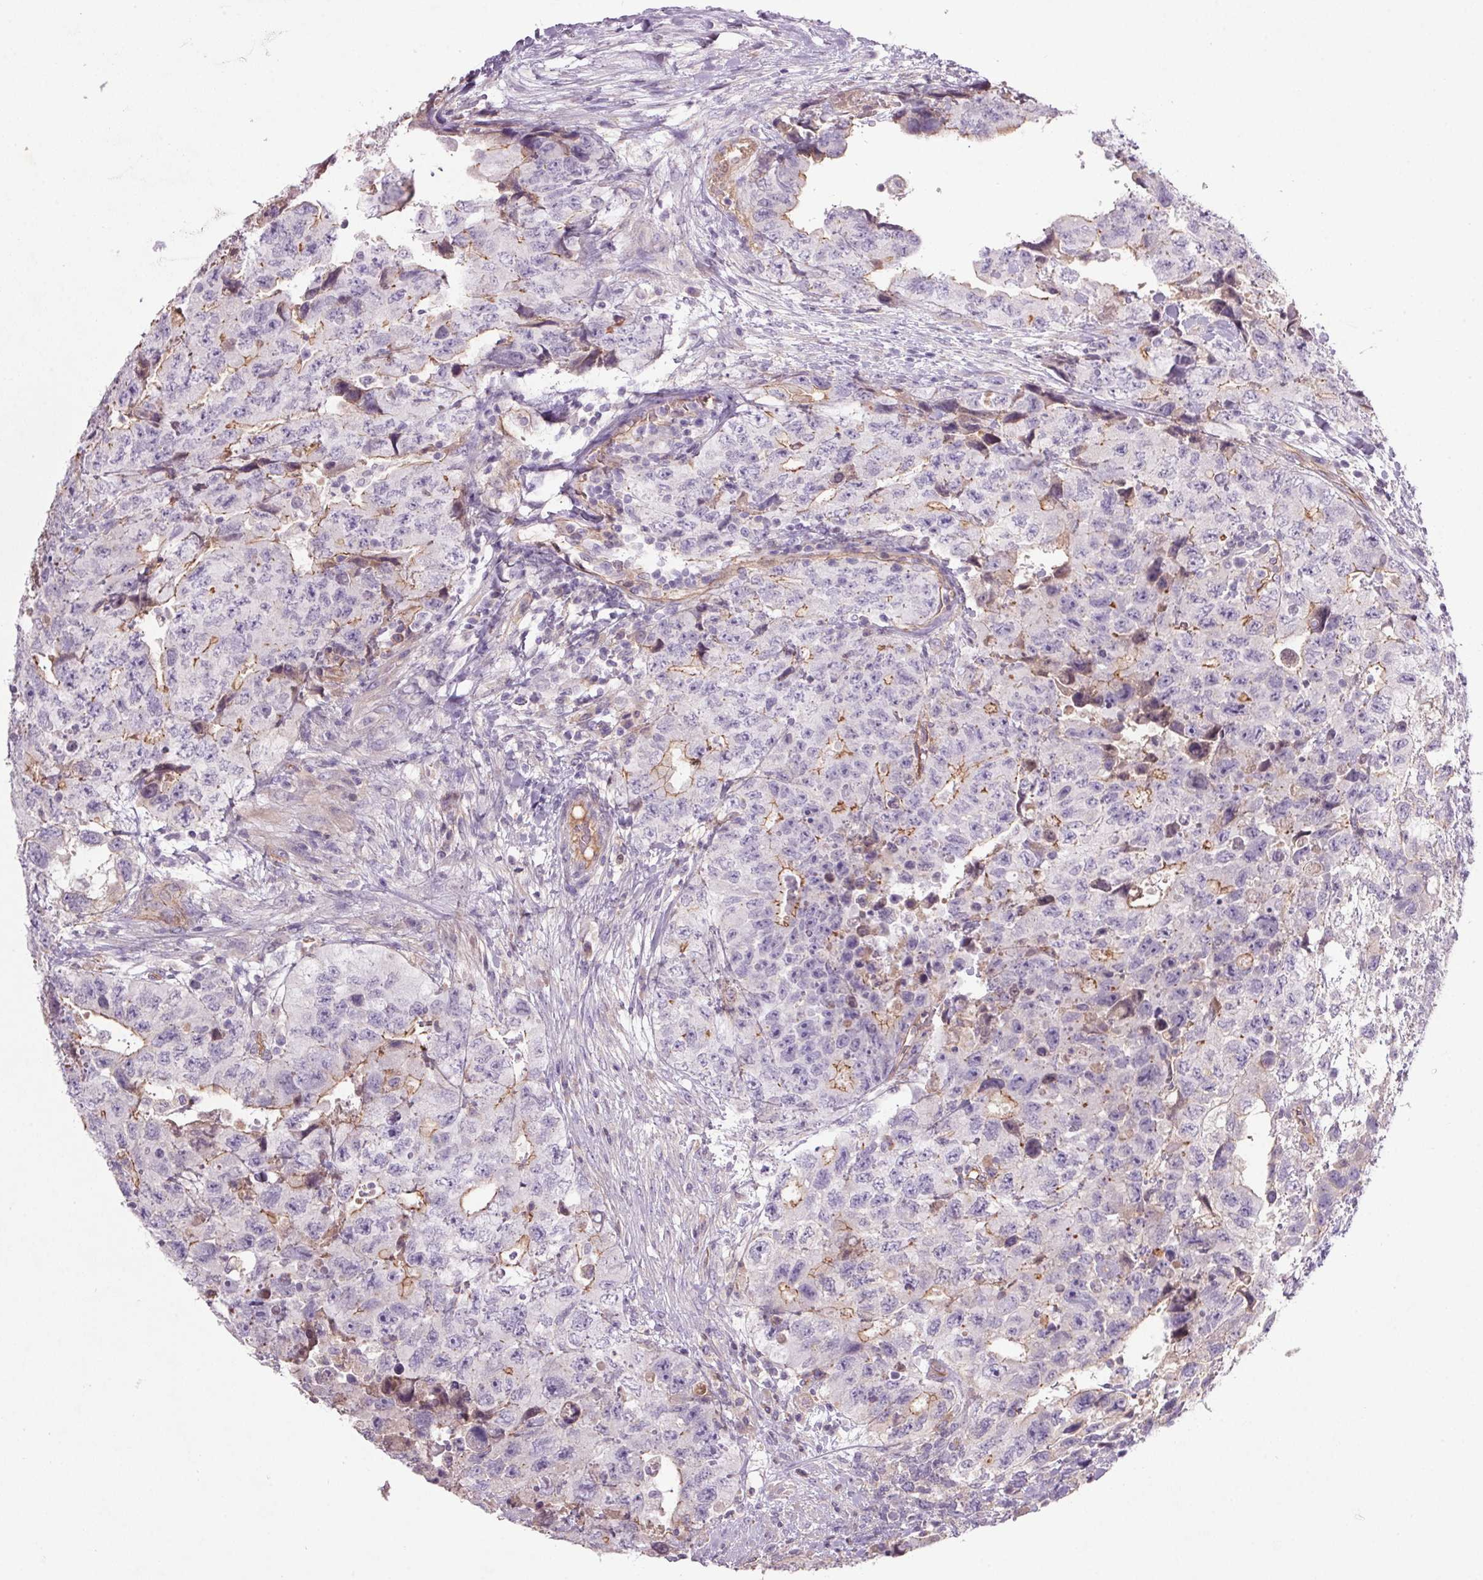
{"staining": {"intensity": "moderate", "quantity": "<25%", "location": "cytoplasmic/membranous"}, "tissue": "testis cancer", "cell_type": "Tumor cells", "image_type": "cancer", "snomed": [{"axis": "morphology", "description": "Carcinoma, Embryonal, NOS"}, {"axis": "topography", "description": "Testis"}], "caption": "Testis embryonal carcinoma was stained to show a protein in brown. There is low levels of moderate cytoplasmic/membranous staining in approximately <25% of tumor cells.", "gene": "APOC4", "patient": {"sex": "male", "age": 24}}